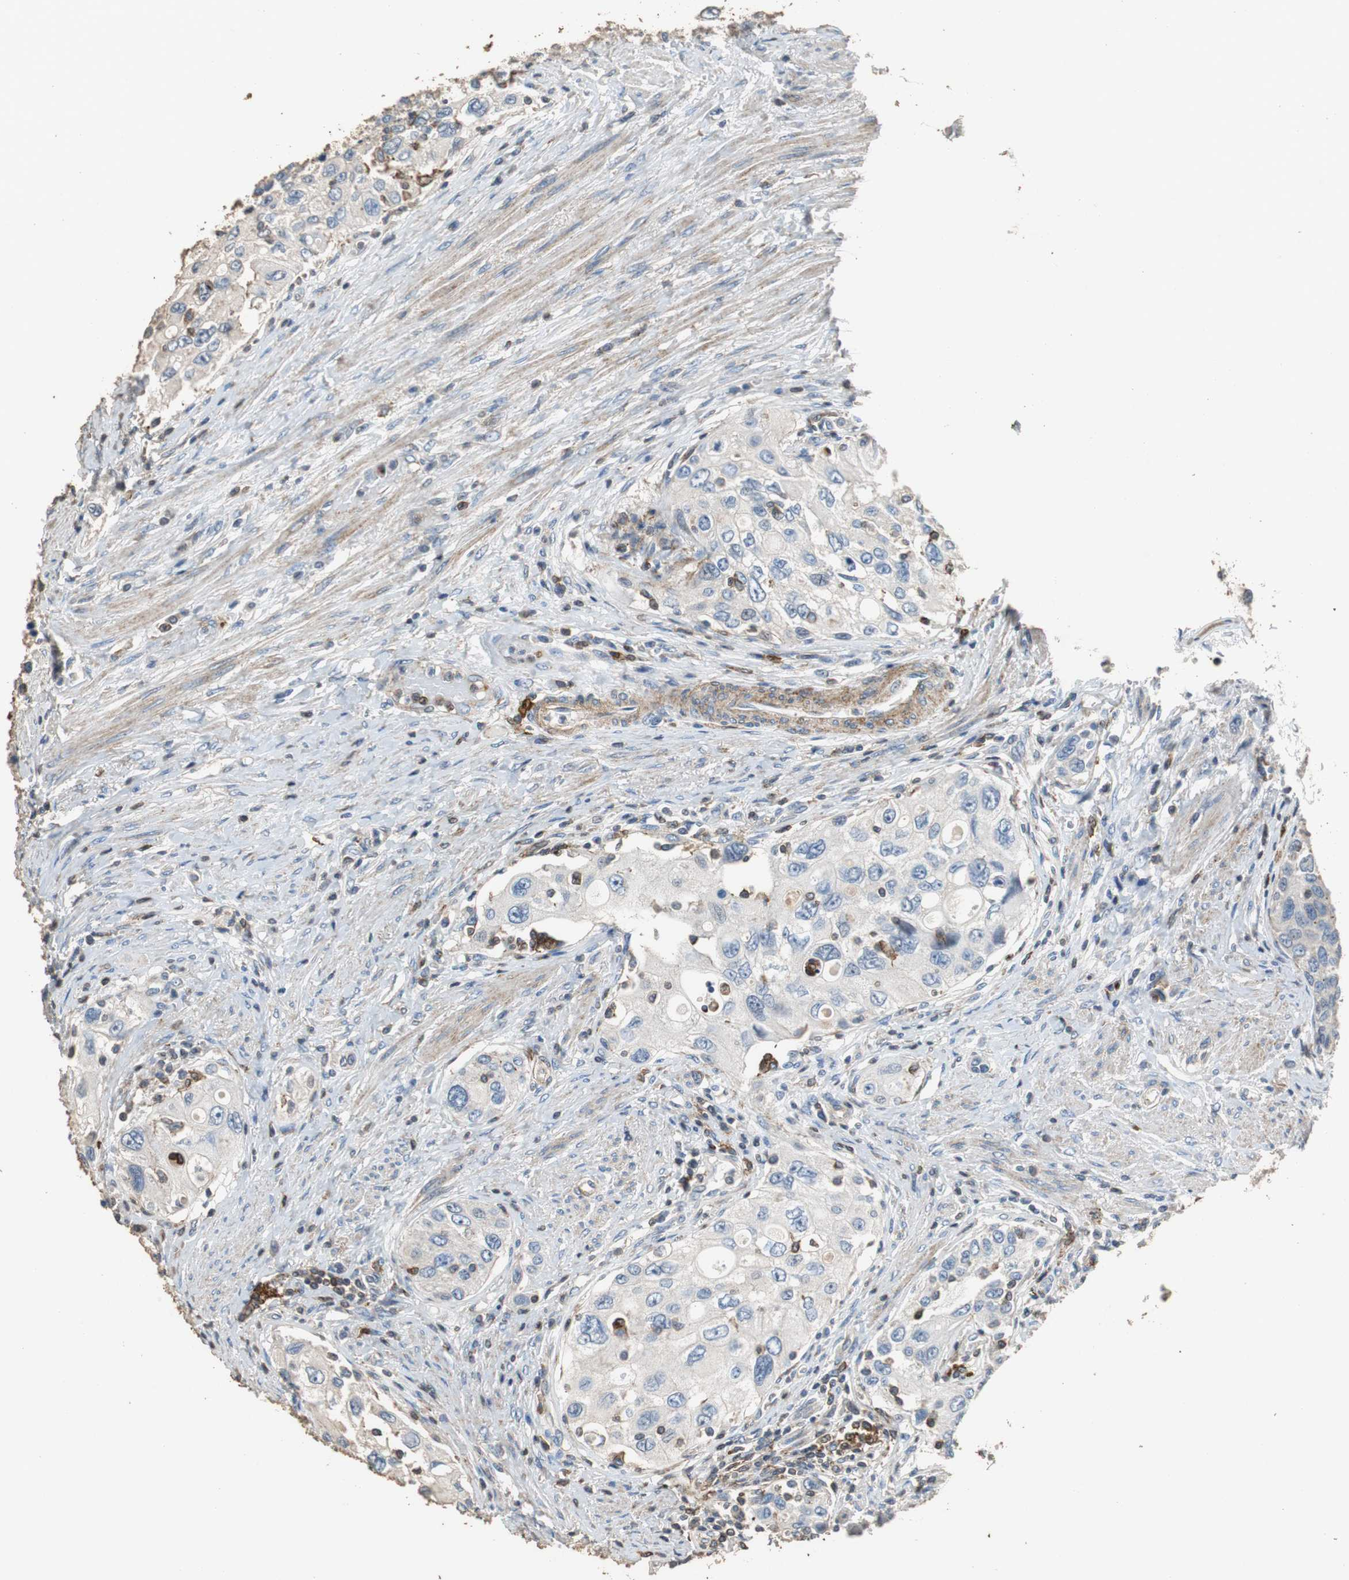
{"staining": {"intensity": "moderate", "quantity": "<25%", "location": "cytoplasmic/membranous"}, "tissue": "urothelial cancer", "cell_type": "Tumor cells", "image_type": "cancer", "snomed": [{"axis": "morphology", "description": "Urothelial carcinoma, High grade"}, {"axis": "topography", "description": "Urinary bladder"}], "caption": "Urothelial carcinoma (high-grade) stained with DAB (3,3'-diaminobenzidine) immunohistochemistry (IHC) shows low levels of moderate cytoplasmic/membranous positivity in approximately <25% of tumor cells. (DAB = brown stain, brightfield microscopy at high magnification).", "gene": "PRKRA", "patient": {"sex": "female", "age": 56}}